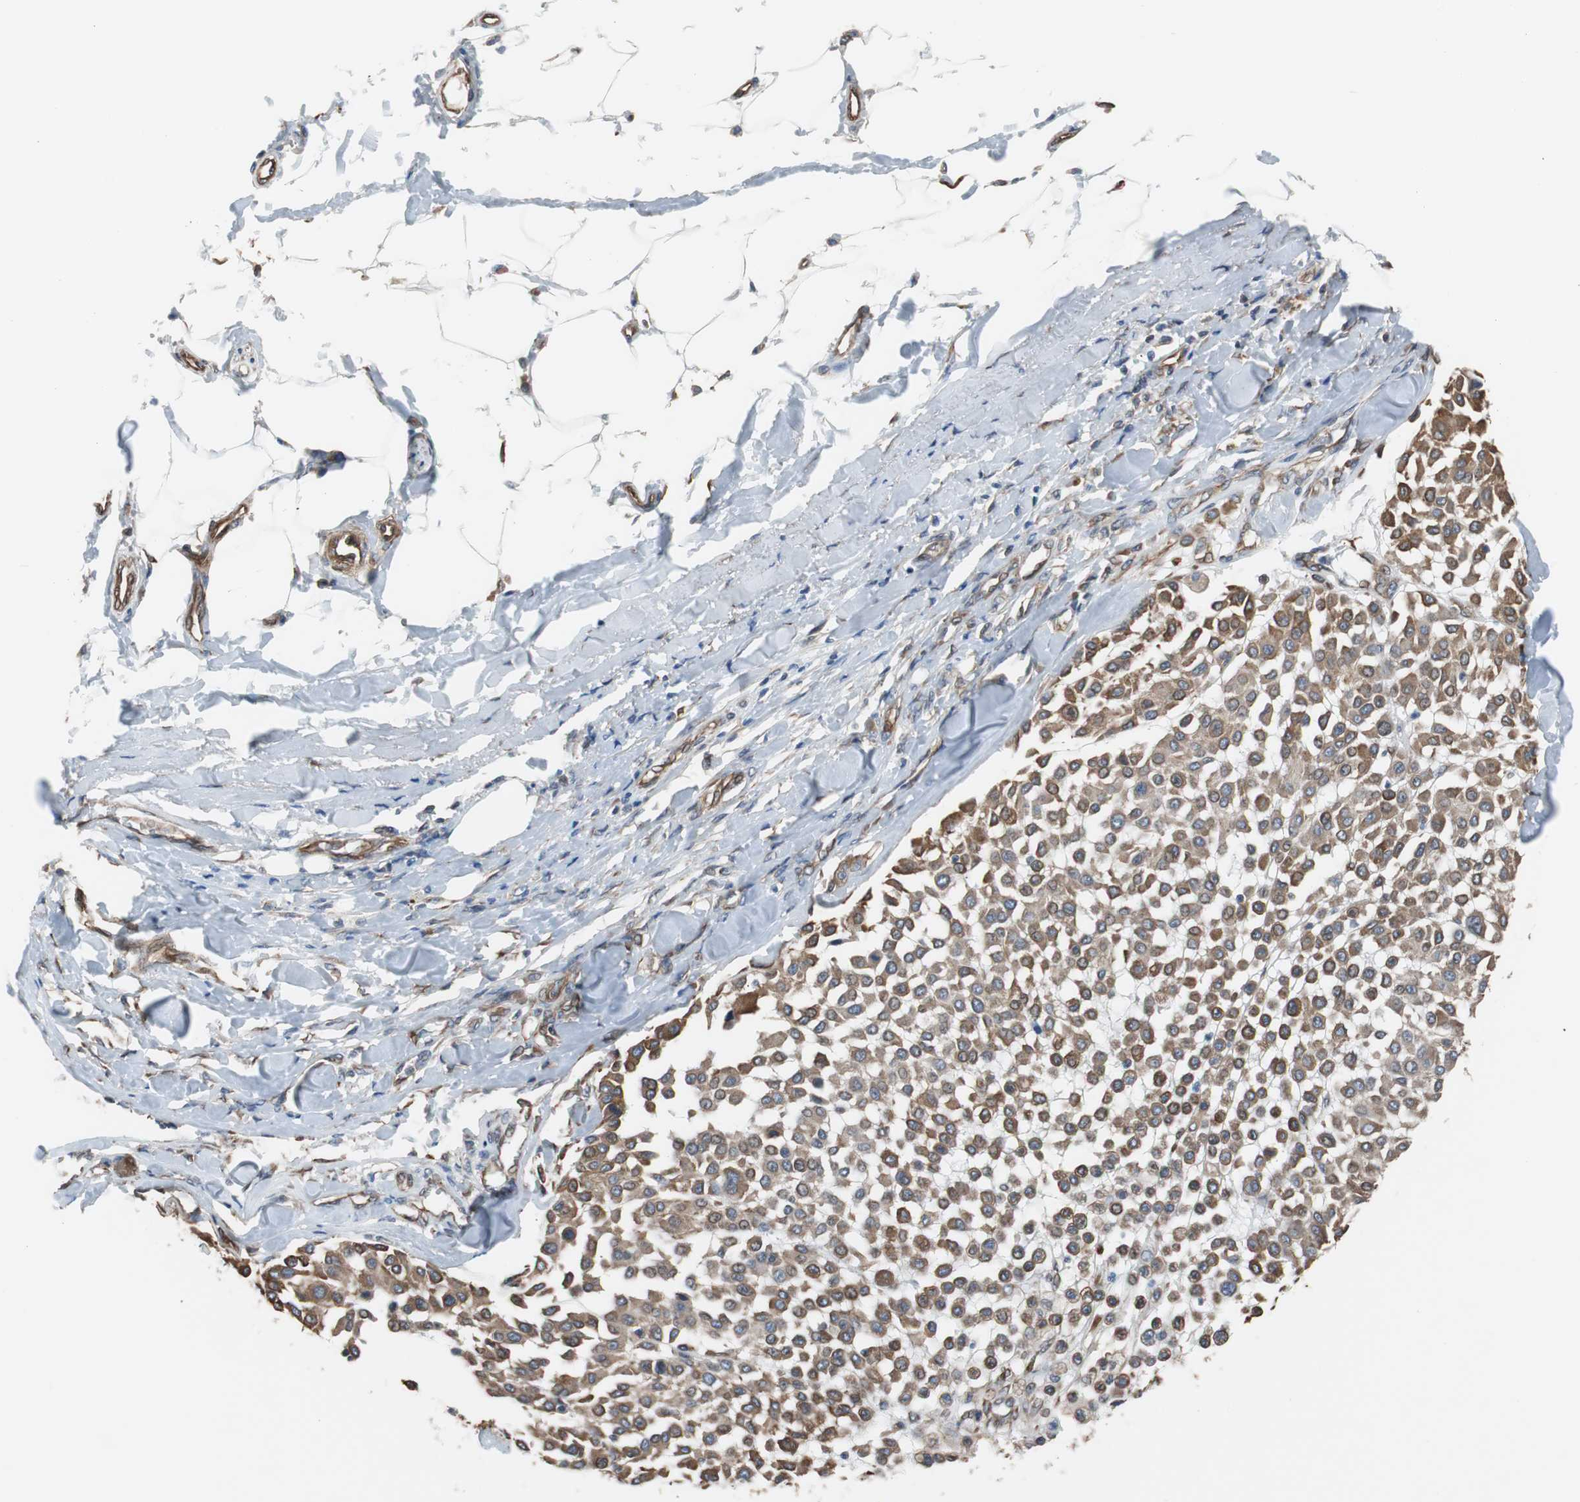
{"staining": {"intensity": "moderate", "quantity": ">75%", "location": "cytoplasmic/membranous"}, "tissue": "melanoma", "cell_type": "Tumor cells", "image_type": "cancer", "snomed": [{"axis": "morphology", "description": "Malignant melanoma, Metastatic site"}, {"axis": "topography", "description": "Soft tissue"}], "caption": "Immunohistochemical staining of human malignant melanoma (metastatic site) reveals moderate cytoplasmic/membranous protein staining in approximately >75% of tumor cells.", "gene": "KIF3B", "patient": {"sex": "male", "age": 41}}